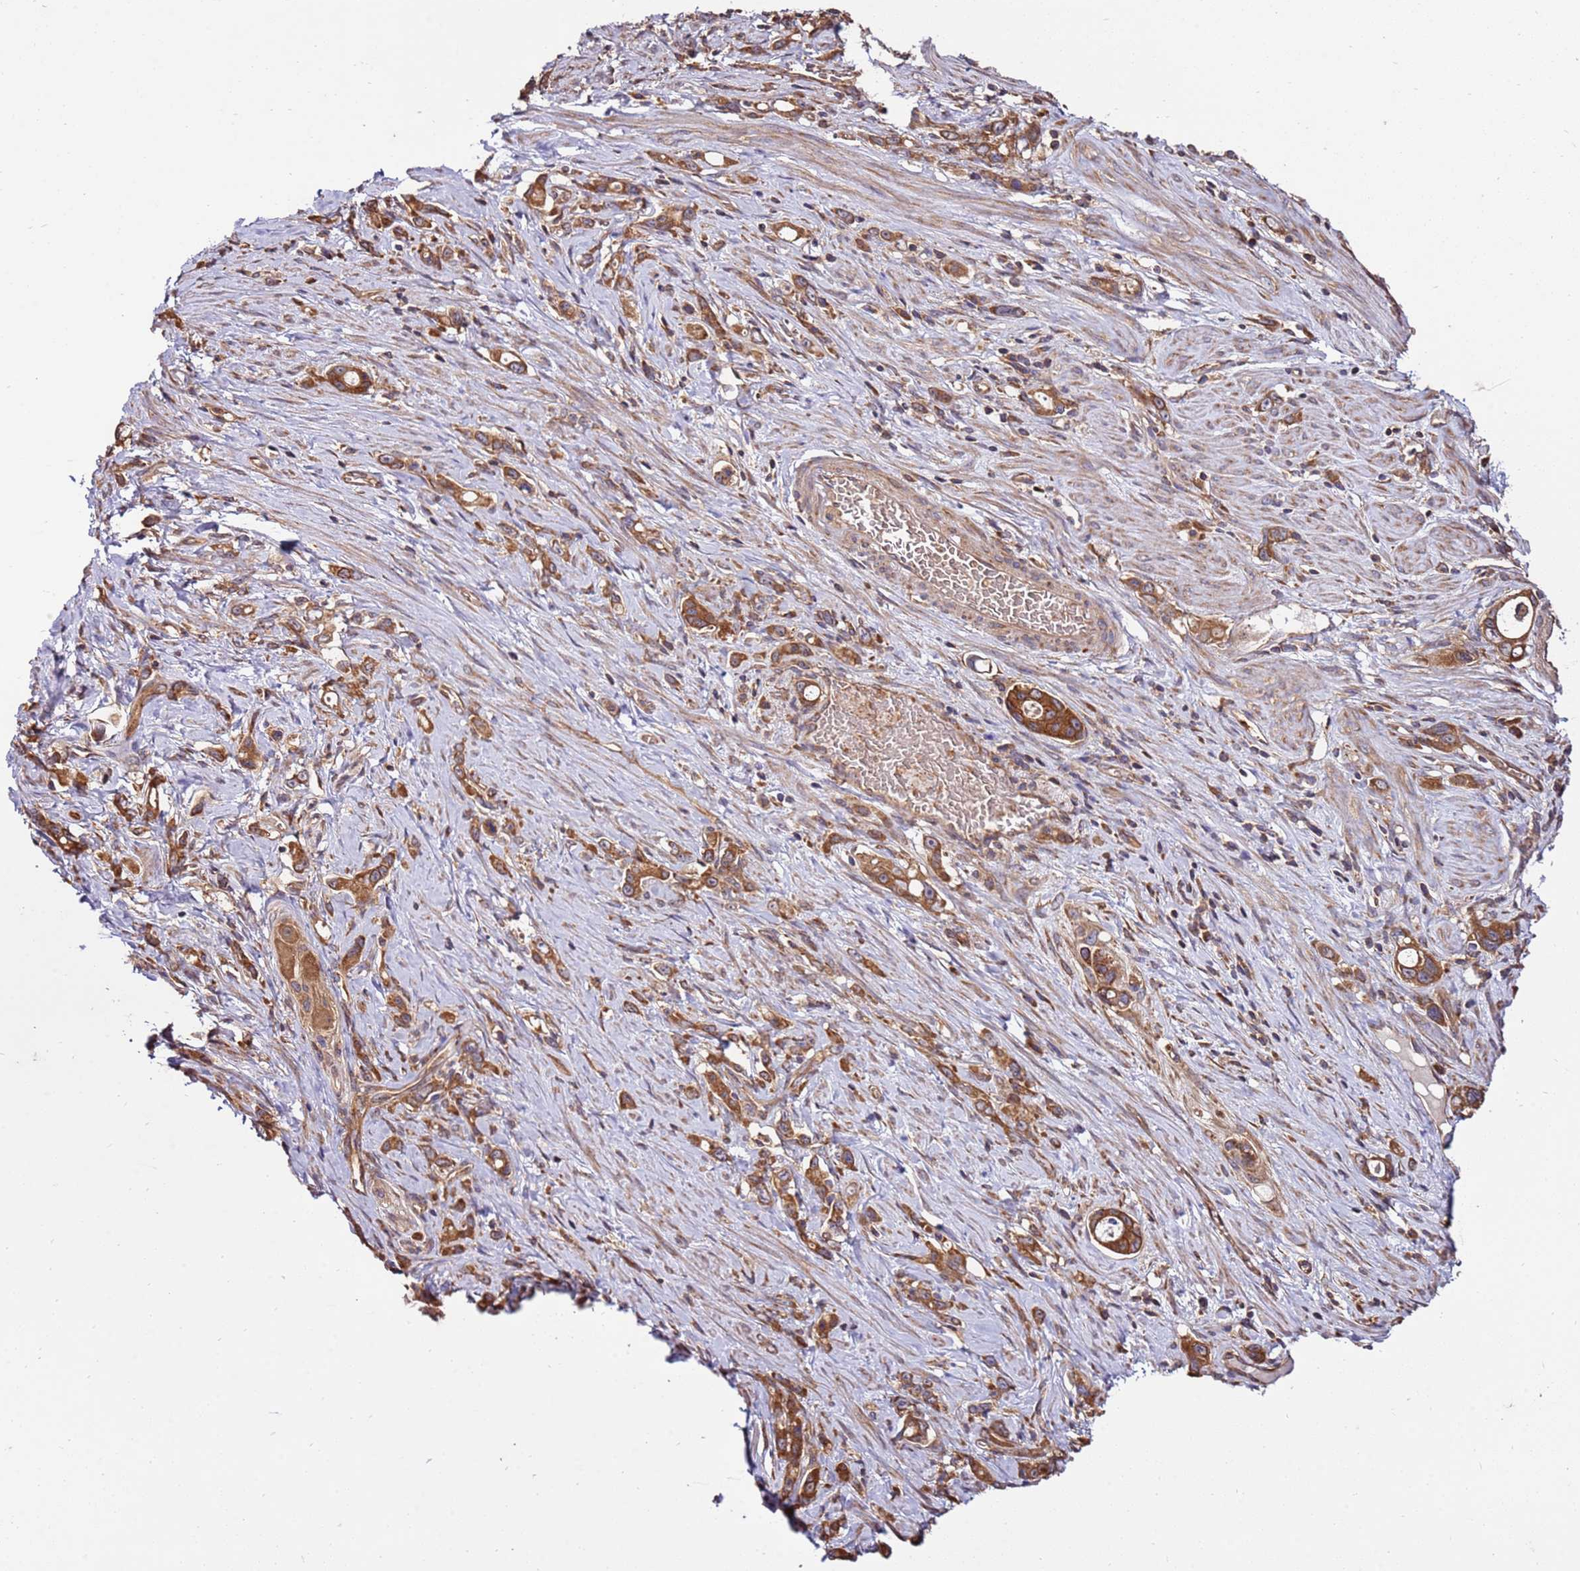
{"staining": {"intensity": "moderate", "quantity": ">75%", "location": "cytoplasmic/membranous"}, "tissue": "stomach cancer", "cell_type": "Tumor cells", "image_type": "cancer", "snomed": [{"axis": "morphology", "description": "Adenocarcinoma, NOS"}, {"axis": "topography", "description": "Stomach, lower"}], "caption": "Brown immunohistochemical staining in adenocarcinoma (stomach) exhibits moderate cytoplasmic/membranous staining in approximately >75% of tumor cells. (DAB IHC, brown staining for protein, blue staining for nuclei).", "gene": "SLC44A5", "patient": {"sex": "female", "age": 43}}